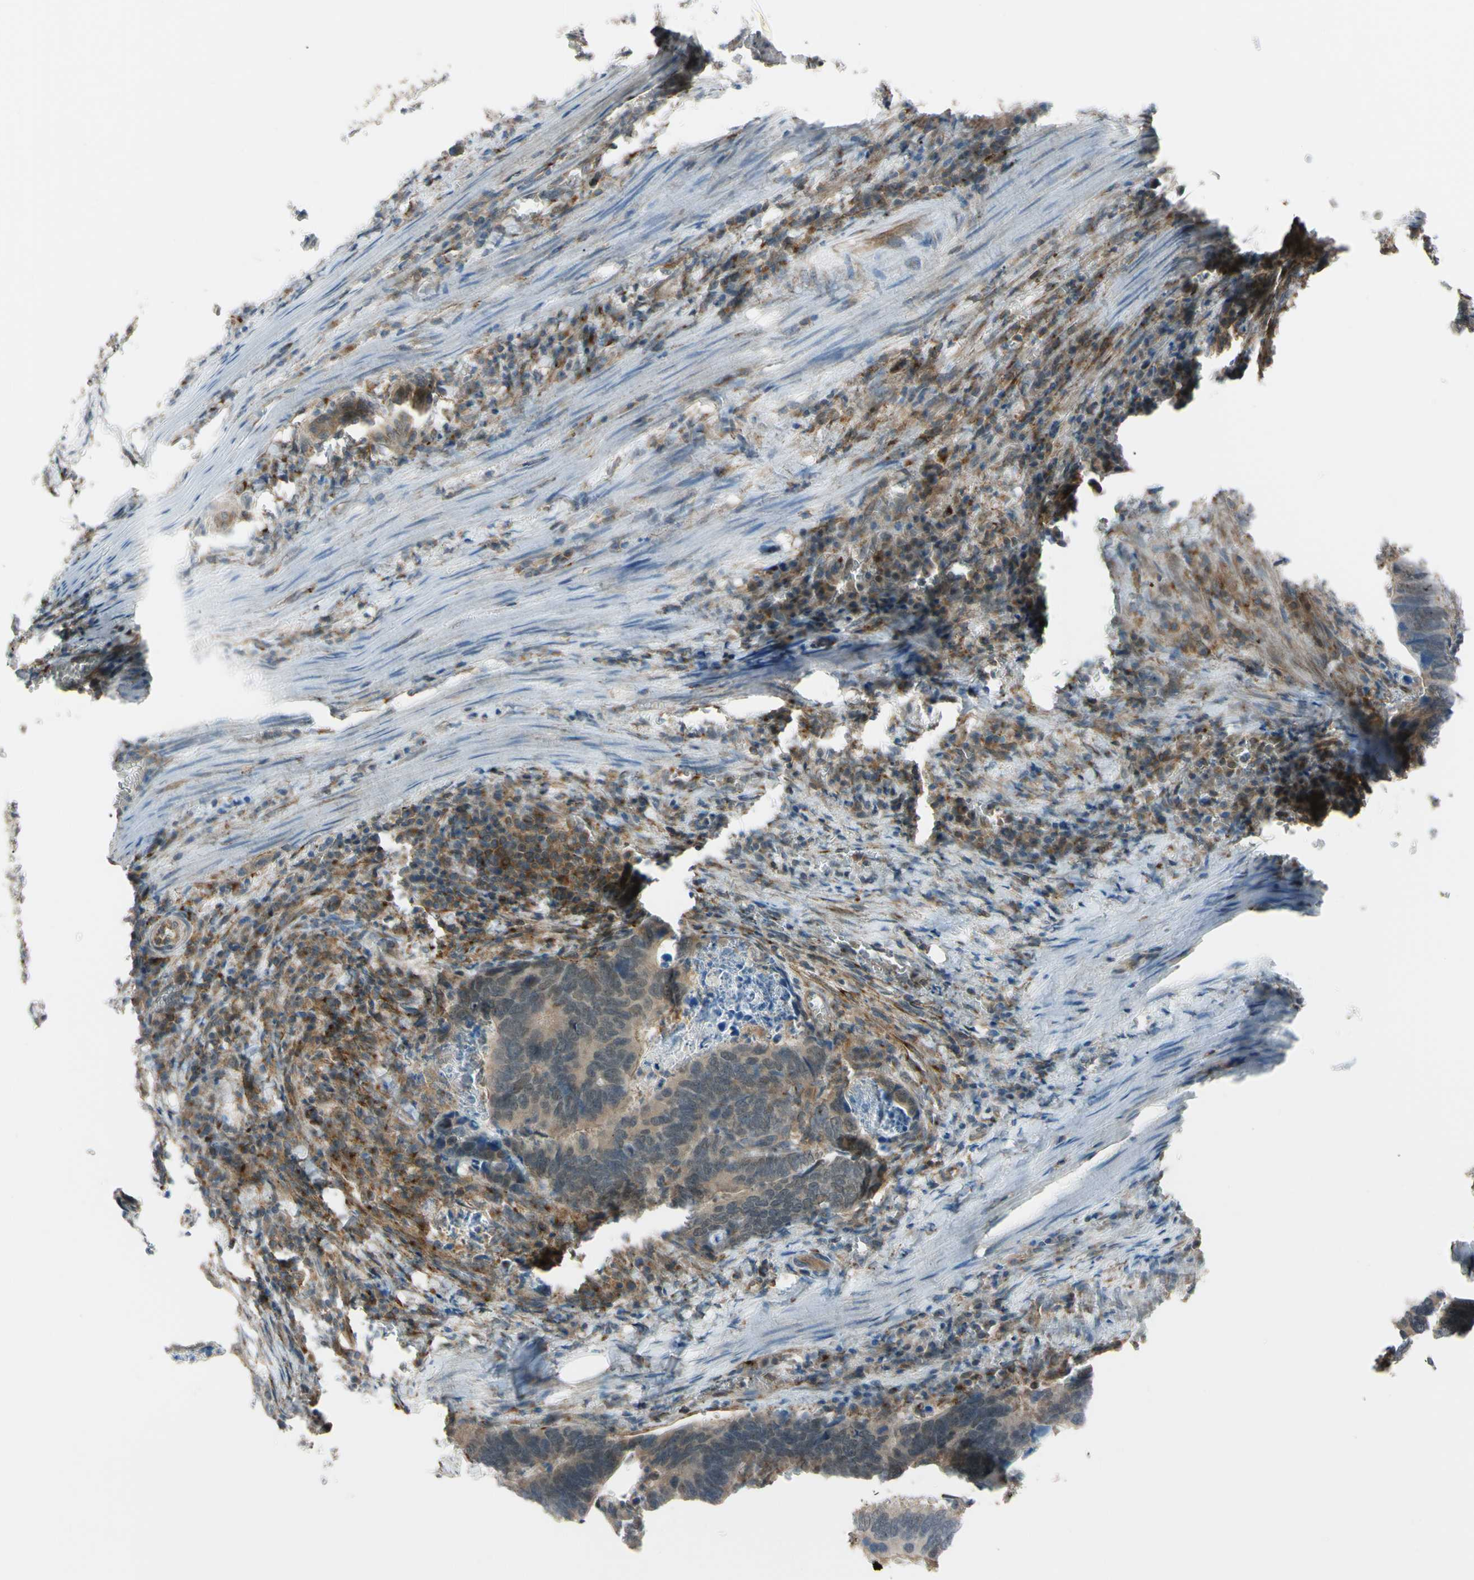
{"staining": {"intensity": "weak", "quantity": ">75%", "location": "cytoplasmic/membranous,nuclear"}, "tissue": "colorectal cancer", "cell_type": "Tumor cells", "image_type": "cancer", "snomed": [{"axis": "morphology", "description": "Adenocarcinoma, NOS"}, {"axis": "topography", "description": "Colon"}], "caption": "Approximately >75% of tumor cells in human adenocarcinoma (colorectal) display weak cytoplasmic/membranous and nuclear protein positivity as visualized by brown immunohistochemical staining.", "gene": "FLII", "patient": {"sex": "male", "age": 72}}